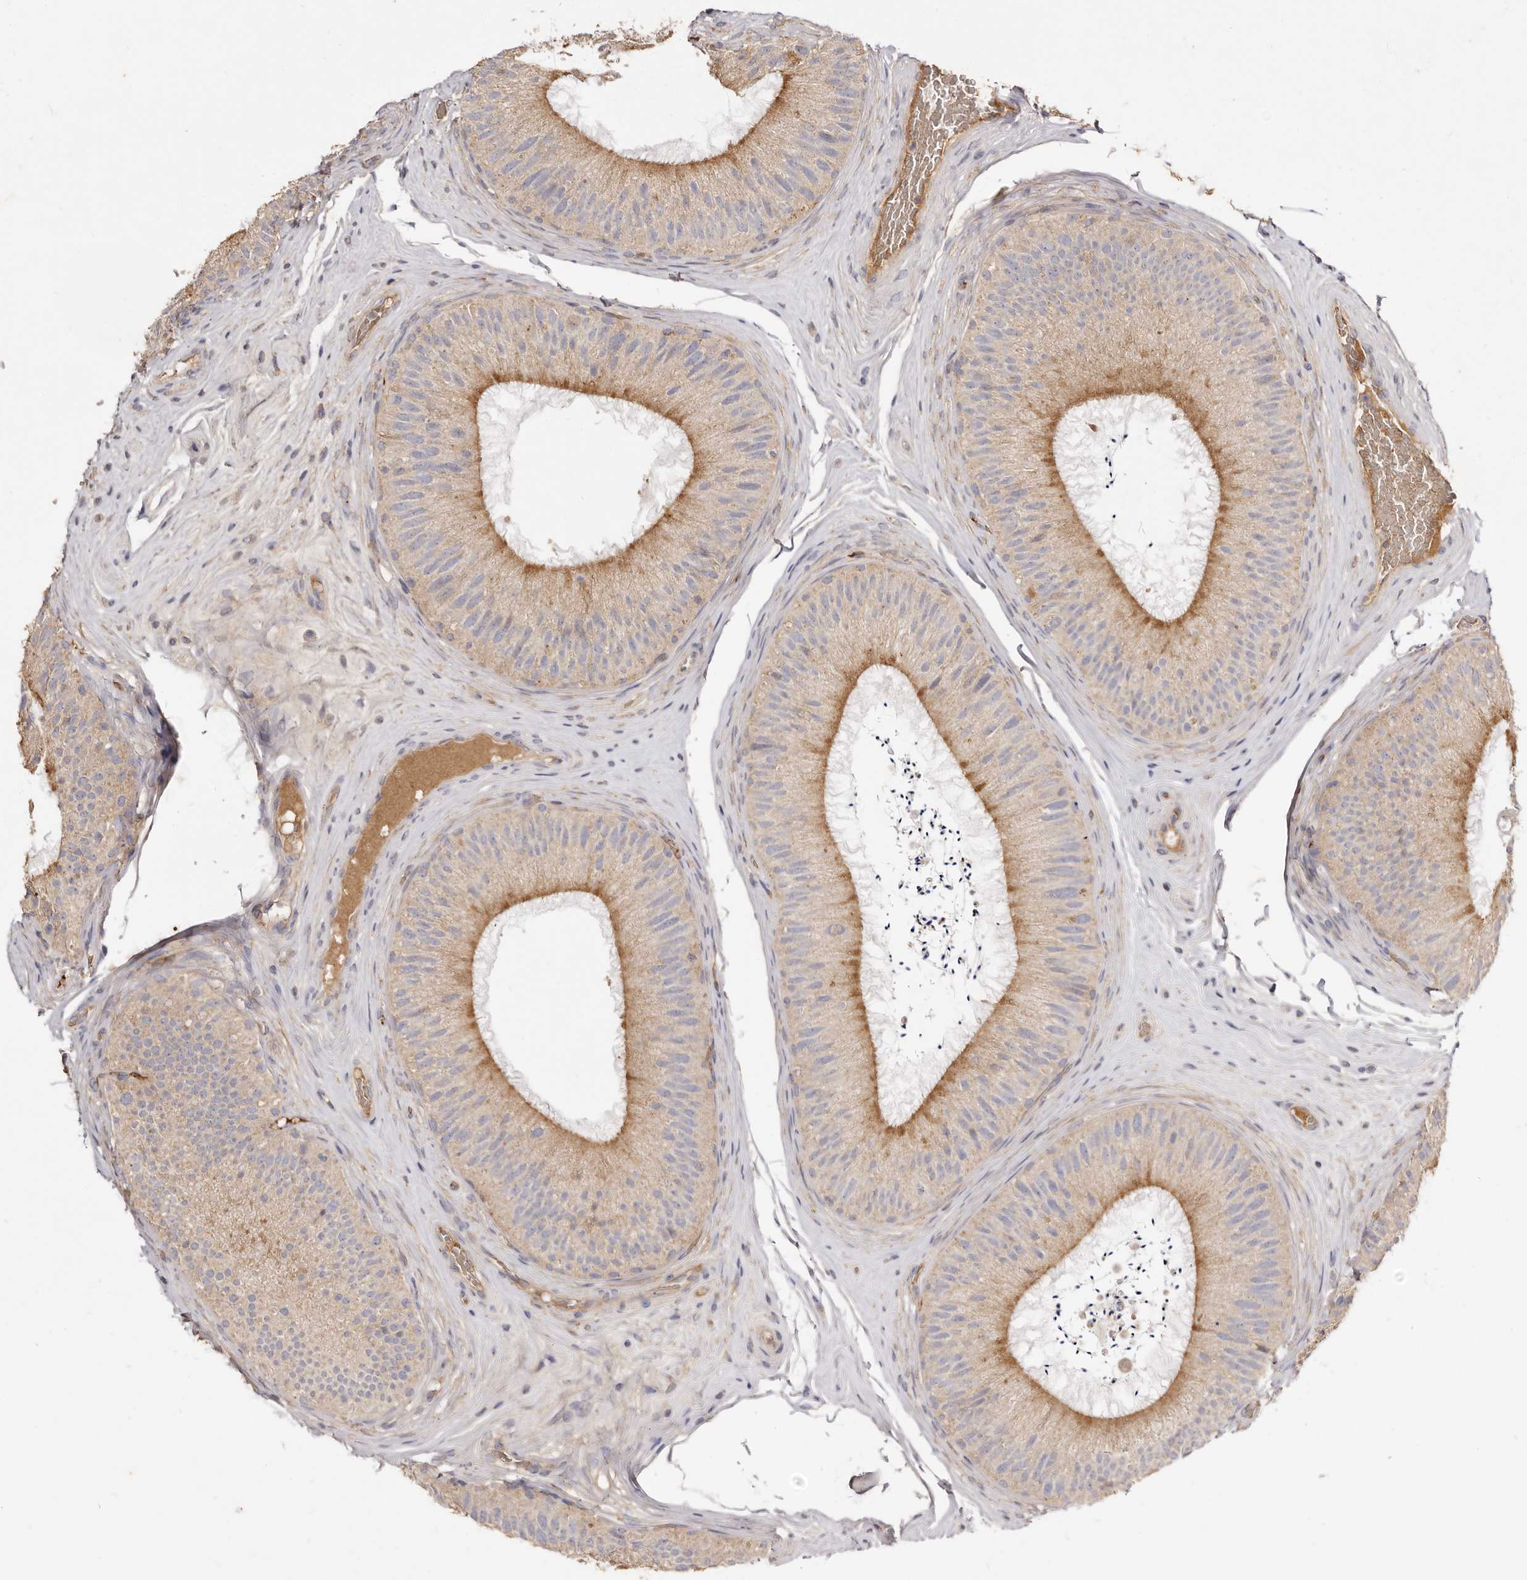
{"staining": {"intensity": "moderate", "quantity": ">75%", "location": "cytoplasmic/membranous"}, "tissue": "epididymis", "cell_type": "Glandular cells", "image_type": "normal", "snomed": [{"axis": "morphology", "description": "Normal tissue, NOS"}, {"axis": "topography", "description": "Epididymis"}], "caption": "Unremarkable epididymis was stained to show a protein in brown. There is medium levels of moderate cytoplasmic/membranous staining in about >75% of glandular cells.", "gene": "ADAMTS9", "patient": {"sex": "male", "age": 45}}